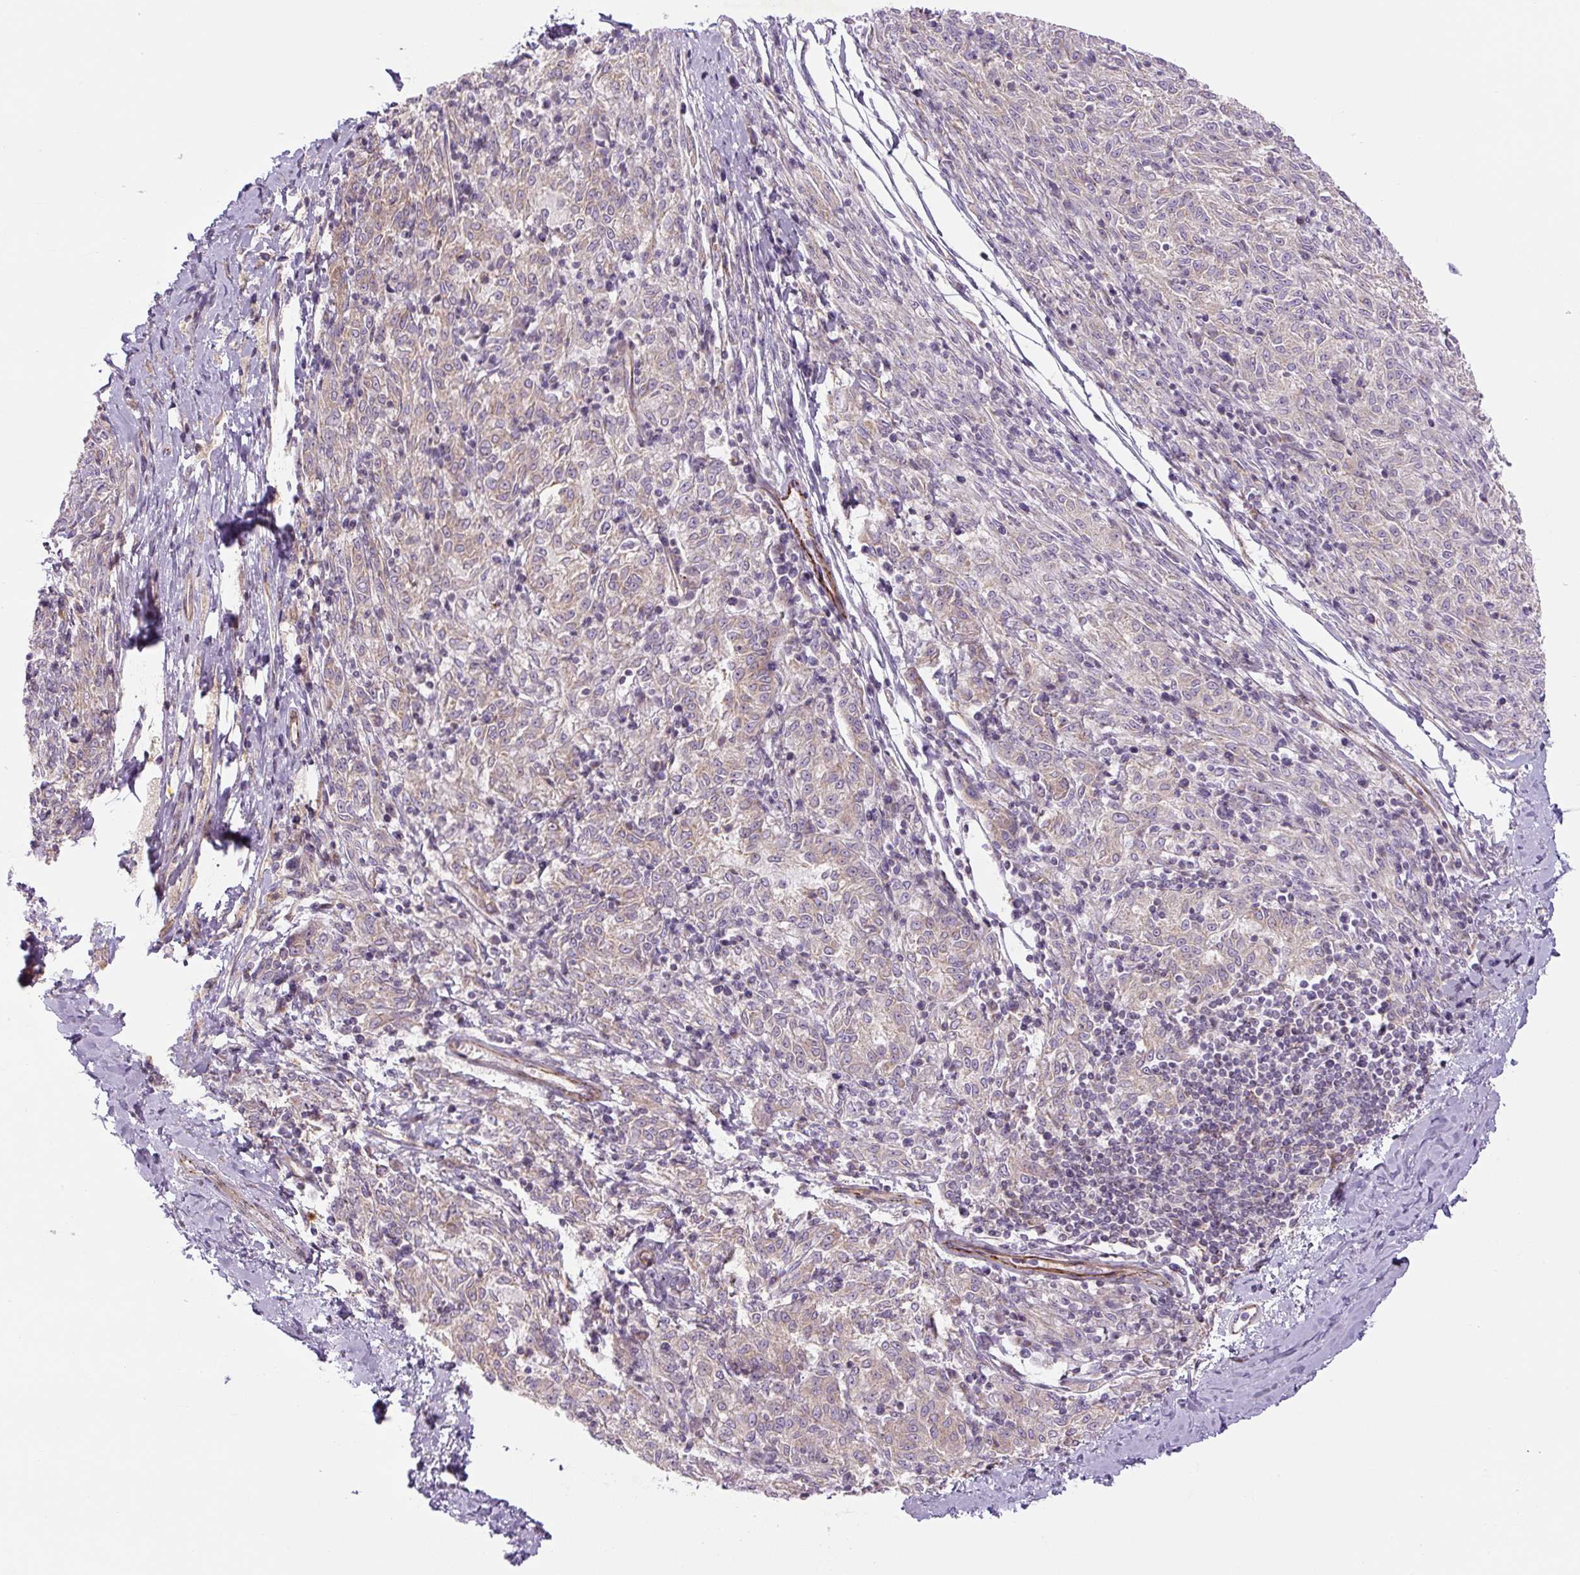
{"staining": {"intensity": "negative", "quantity": "none", "location": "none"}, "tissue": "melanoma", "cell_type": "Tumor cells", "image_type": "cancer", "snomed": [{"axis": "morphology", "description": "Malignant melanoma, NOS"}, {"axis": "topography", "description": "Skin"}], "caption": "High magnification brightfield microscopy of malignant melanoma stained with DAB (3,3'-diaminobenzidine) (brown) and counterstained with hematoxylin (blue): tumor cells show no significant expression. (DAB (3,3'-diaminobenzidine) IHC visualized using brightfield microscopy, high magnification).", "gene": "CCNI2", "patient": {"sex": "female", "age": 72}}